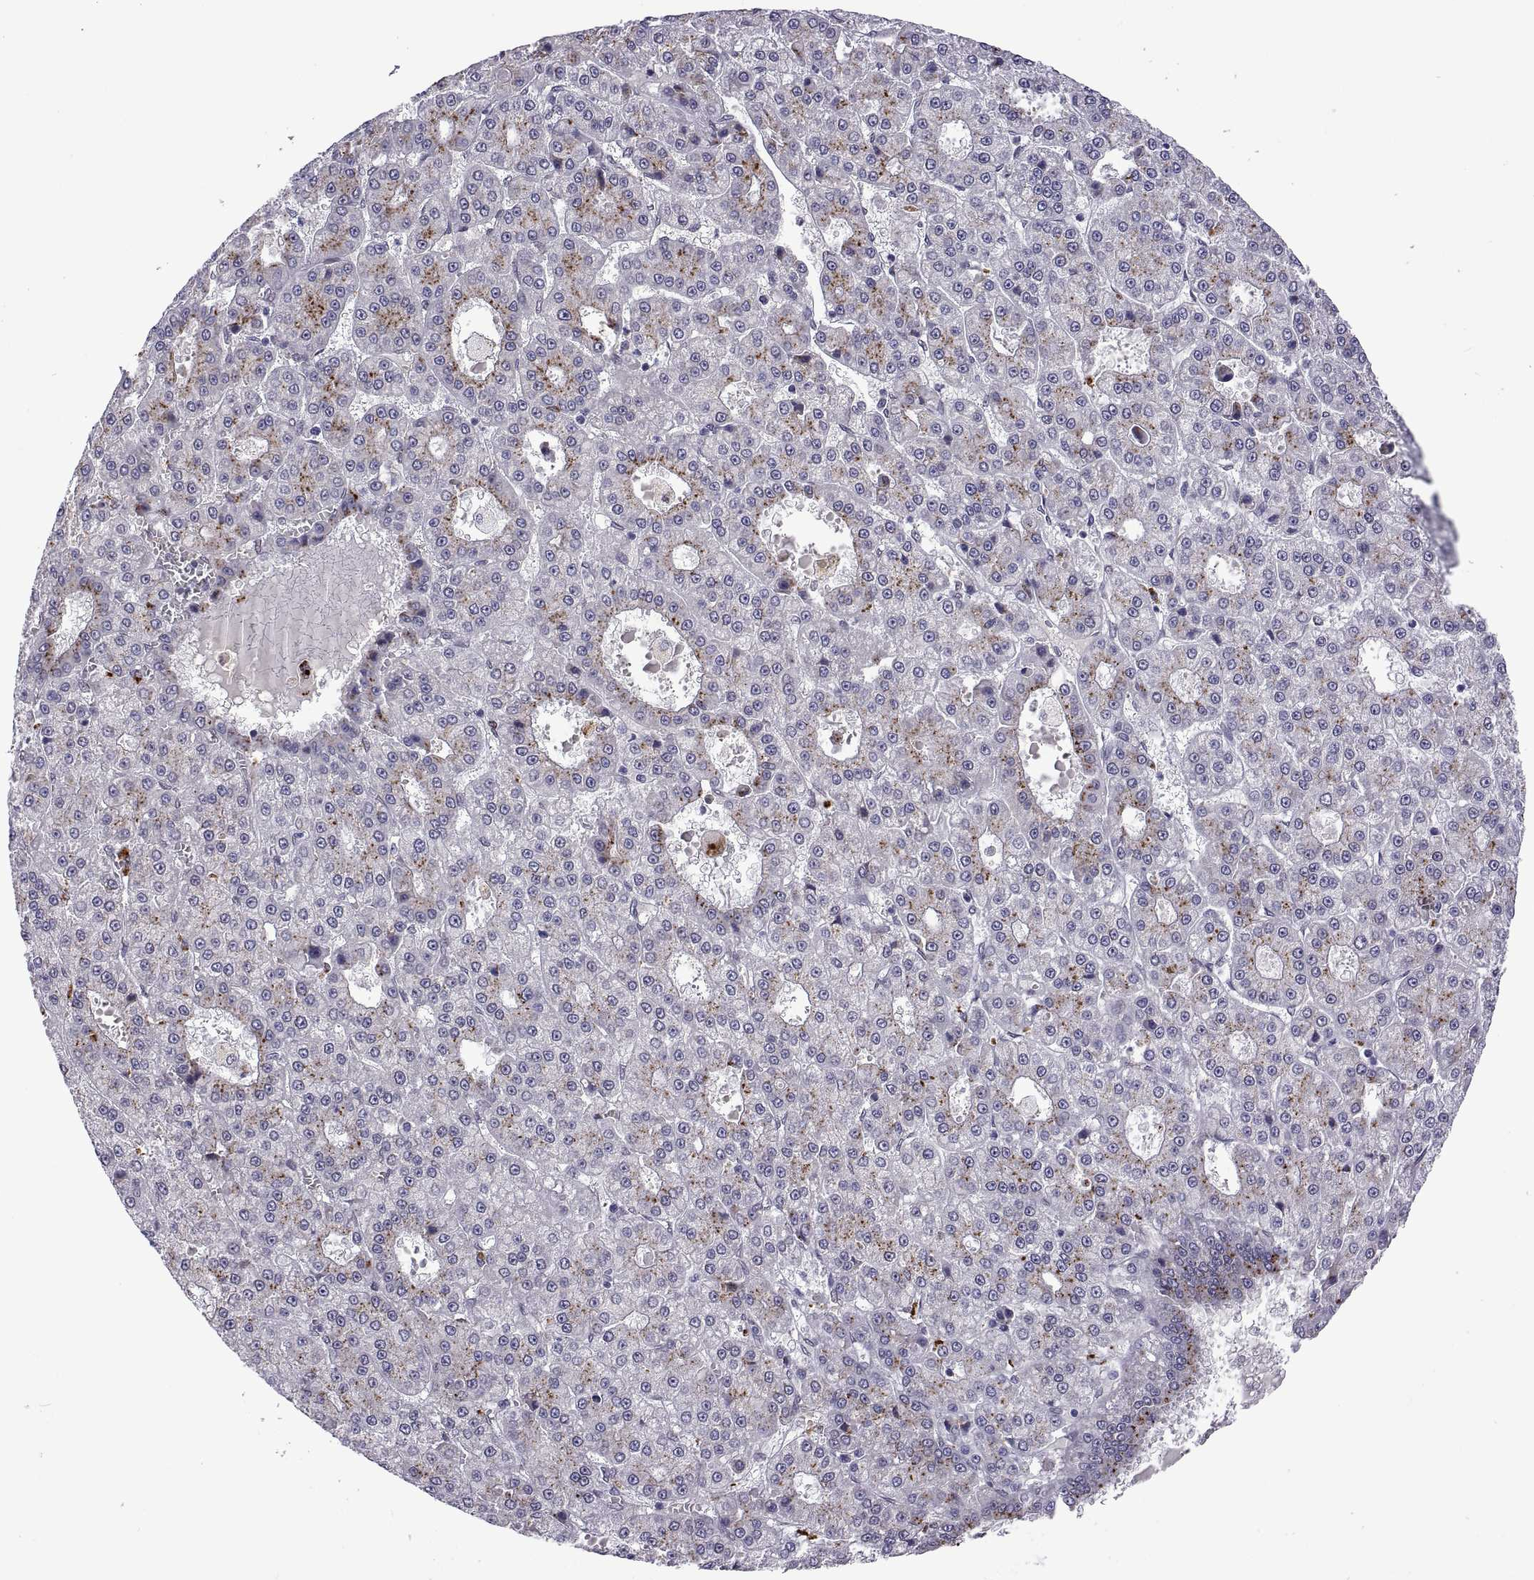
{"staining": {"intensity": "negative", "quantity": "none", "location": "none"}, "tissue": "liver cancer", "cell_type": "Tumor cells", "image_type": "cancer", "snomed": [{"axis": "morphology", "description": "Carcinoma, Hepatocellular, NOS"}, {"axis": "topography", "description": "Liver"}], "caption": "A micrograph of human liver hepatocellular carcinoma is negative for staining in tumor cells.", "gene": "NR4A1", "patient": {"sex": "male", "age": 70}}